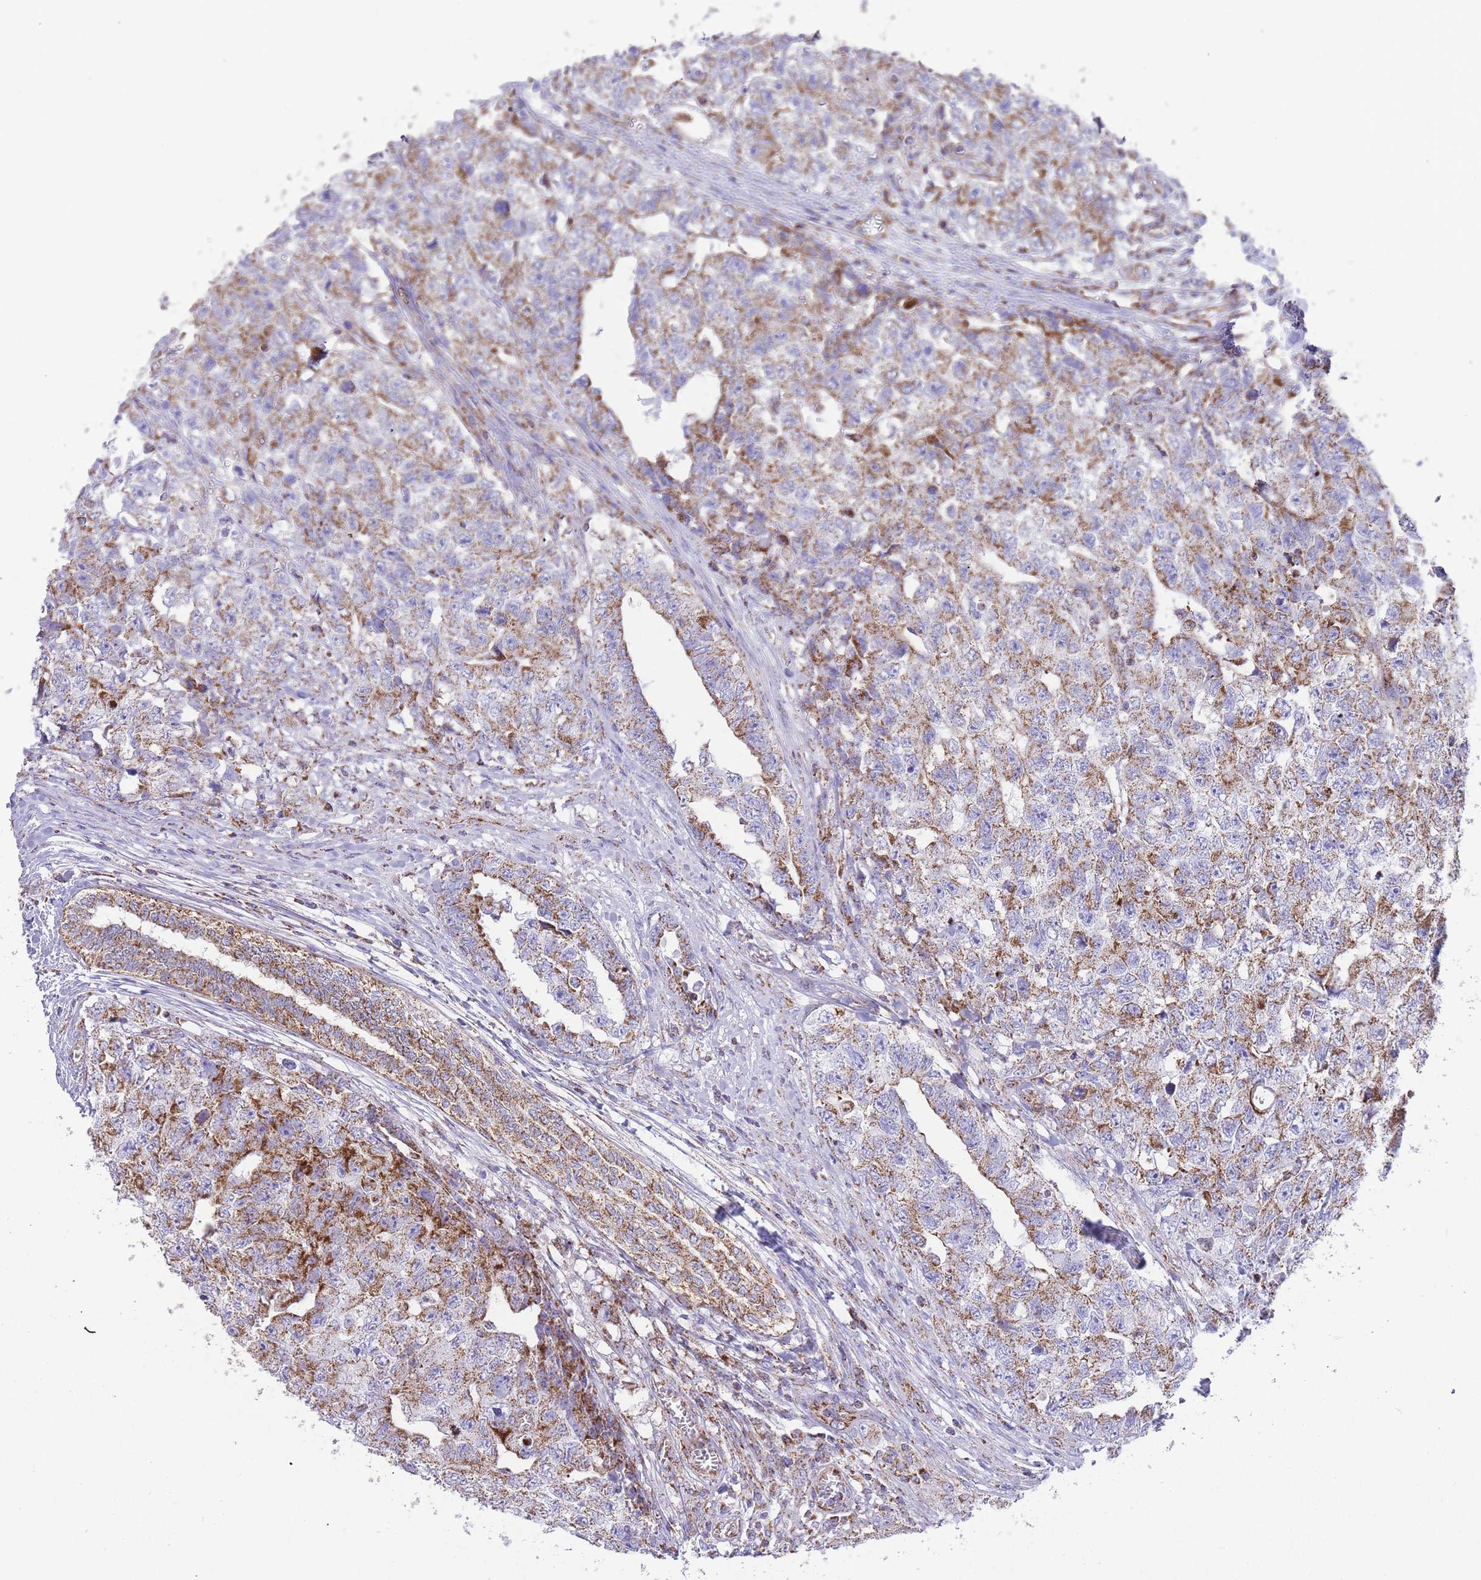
{"staining": {"intensity": "moderate", "quantity": ">75%", "location": "cytoplasmic/membranous"}, "tissue": "testis cancer", "cell_type": "Tumor cells", "image_type": "cancer", "snomed": [{"axis": "morphology", "description": "Carcinoma, Embryonal, NOS"}, {"axis": "topography", "description": "Testis"}], "caption": "IHC histopathology image of testis cancer (embryonal carcinoma) stained for a protein (brown), which reveals medium levels of moderate cytoplasmic/membranous expression in about >75% of tumor cells.", "gene": "GSTM1", "patient": {"sex": "male", "age": 31}}